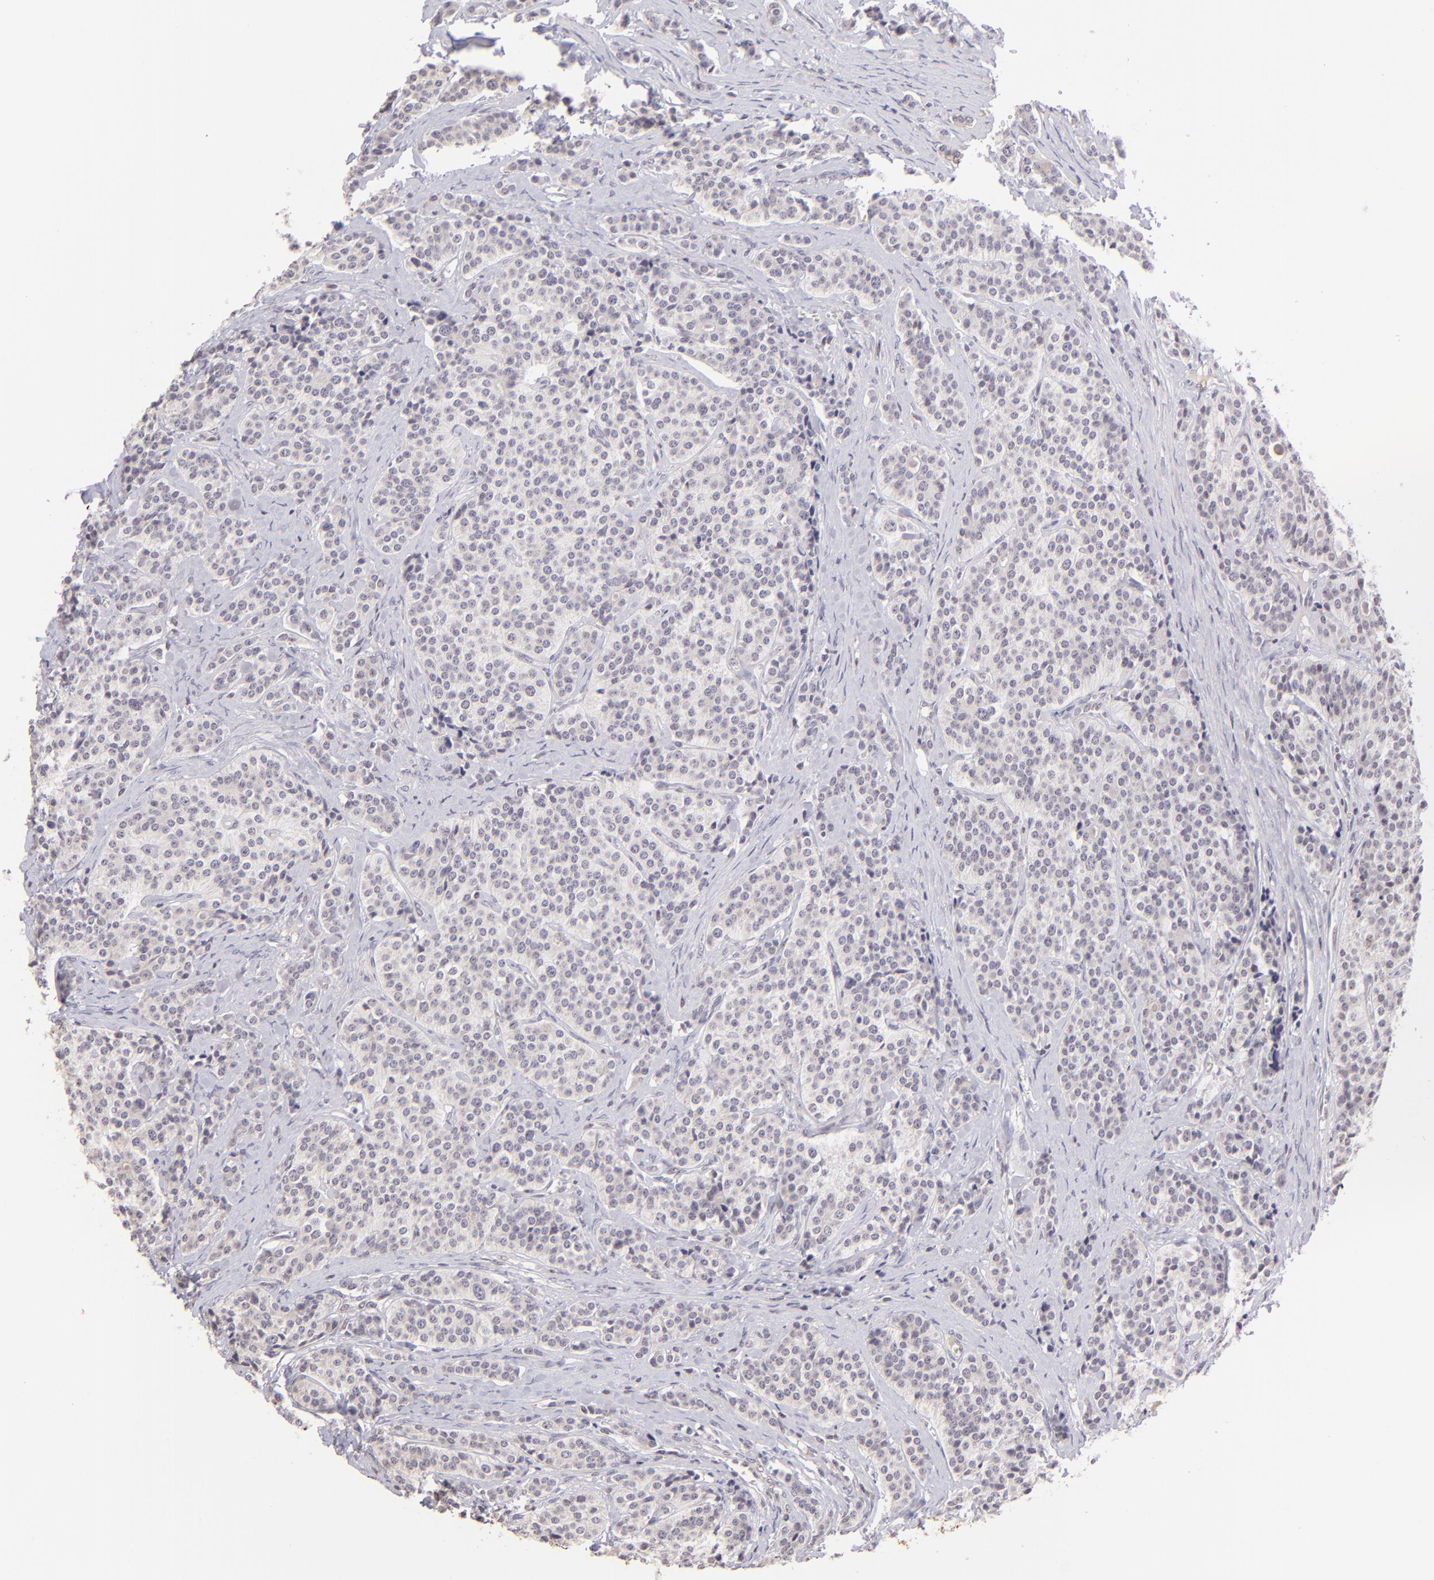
{"staining": {"intensity": "negative", "quantity": "none", "location": "none"}, "tissue": "carcinoid", "cell_type": "Tumor cells", "image_type": "cancer", "snomed": [{"axis": "morphology", "description": "Carcinoid, malignant, NOS"}, {"axis": "topography", "description": "Small intestine"}], "caption": "High power microscopy histopathology image of an immunohistochemistry micrograph of malignant carcinoid, revealing no significant expression in tumor cells.", "gene": "MAGEA1", "patient": {"sex": "male", "age": 63}}